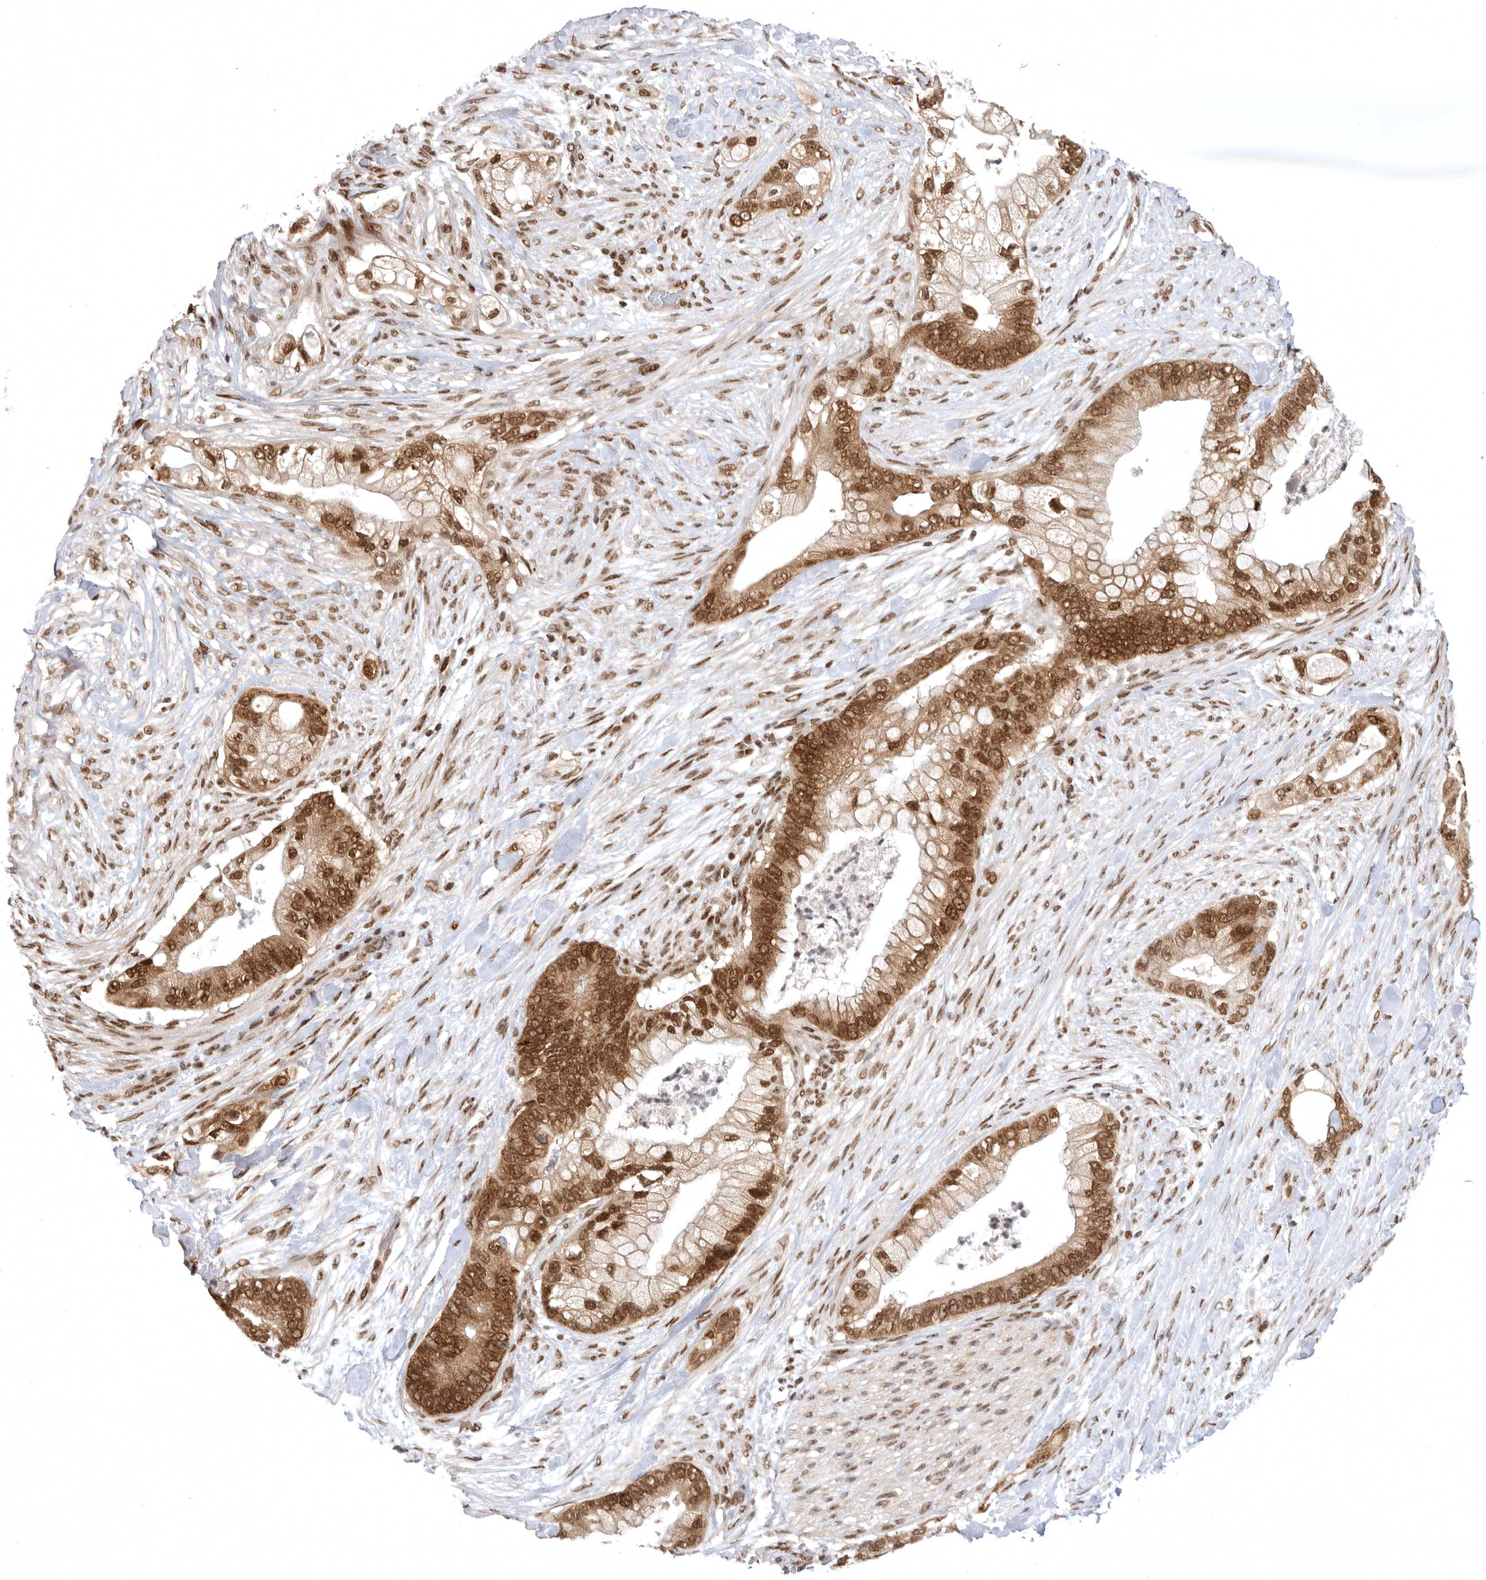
{"staining": {"intensity": "strong", "quantity": ">75%", "location": "cytoplasmic/membranous,nuclear"}, "tissue": "pancreatic cancer", "cell_type": "Tumor cells", "image_type": "cancer", "snomed": [{"axis": "morphology", "description": "Adenocarcinoma, NOS"}, {"axis": "topography", "description": "Pancreas"}], "caption": "Protein staining of pancreatic cancer (adenocarcinoma) tissue exhibits strong cytoplasmic/membranous and nuclear expression in about >75% of tumor cells.", "gene": "ZNF830", "patient": {"sex": "male", "age": 53}}